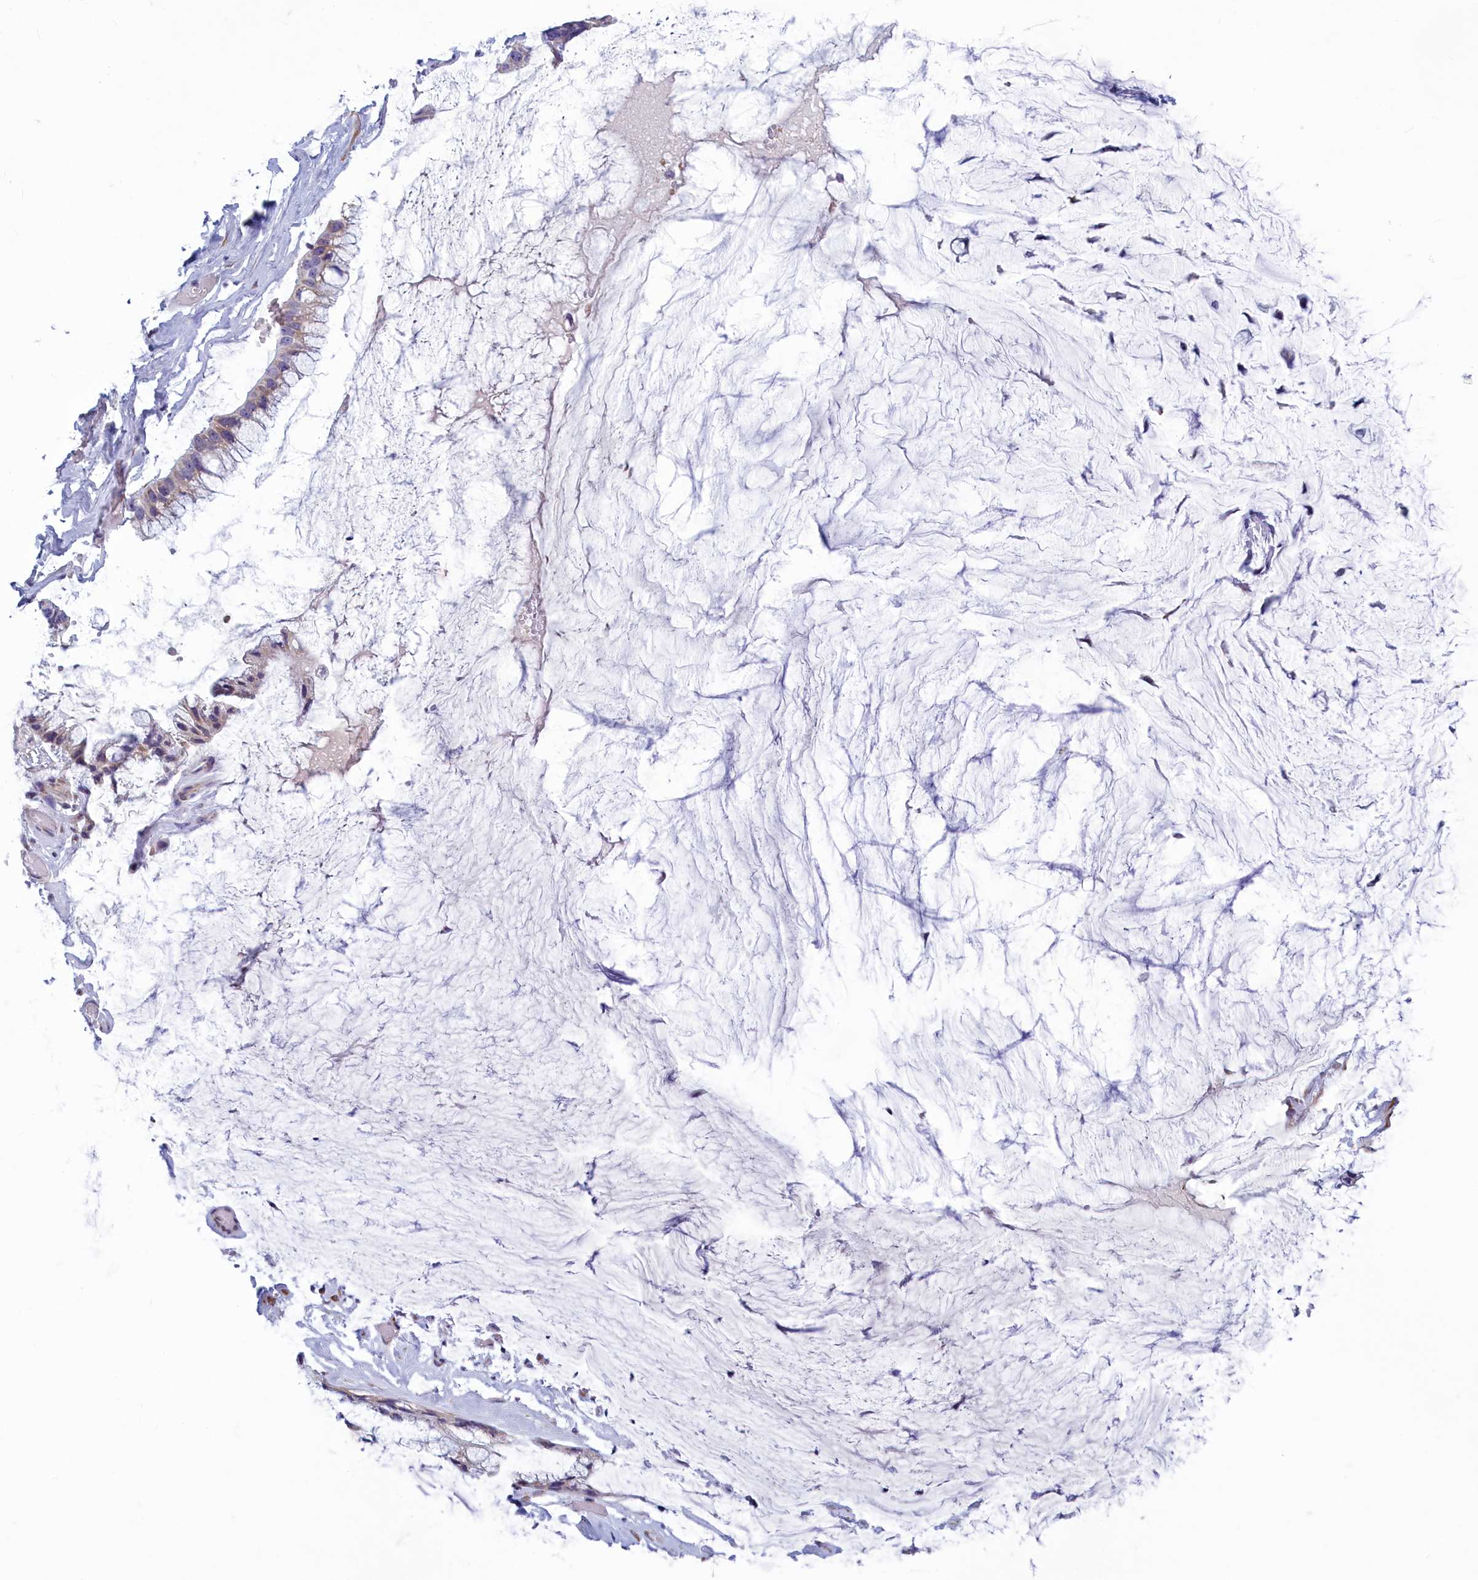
{"staining": {"intensity": "weak", "quantity": "<25%", "location": "cytoplasmic/membranous"}, "tissue": "ovarian cancer", "cell_type": "Tumor cells", "image_type": "cancer", "snomed": [{"axis": "morphology", "description": "Cystadenocarcinoma, mucinous, NOS"}, {"axis": "topography", "description": "Ovary"}], "caption": "Image shows no protein positivity in tumor cells of ovarian cancer tissue.", "gene": "CENATAC", "patient": {"sex": "female", "age": 39}}